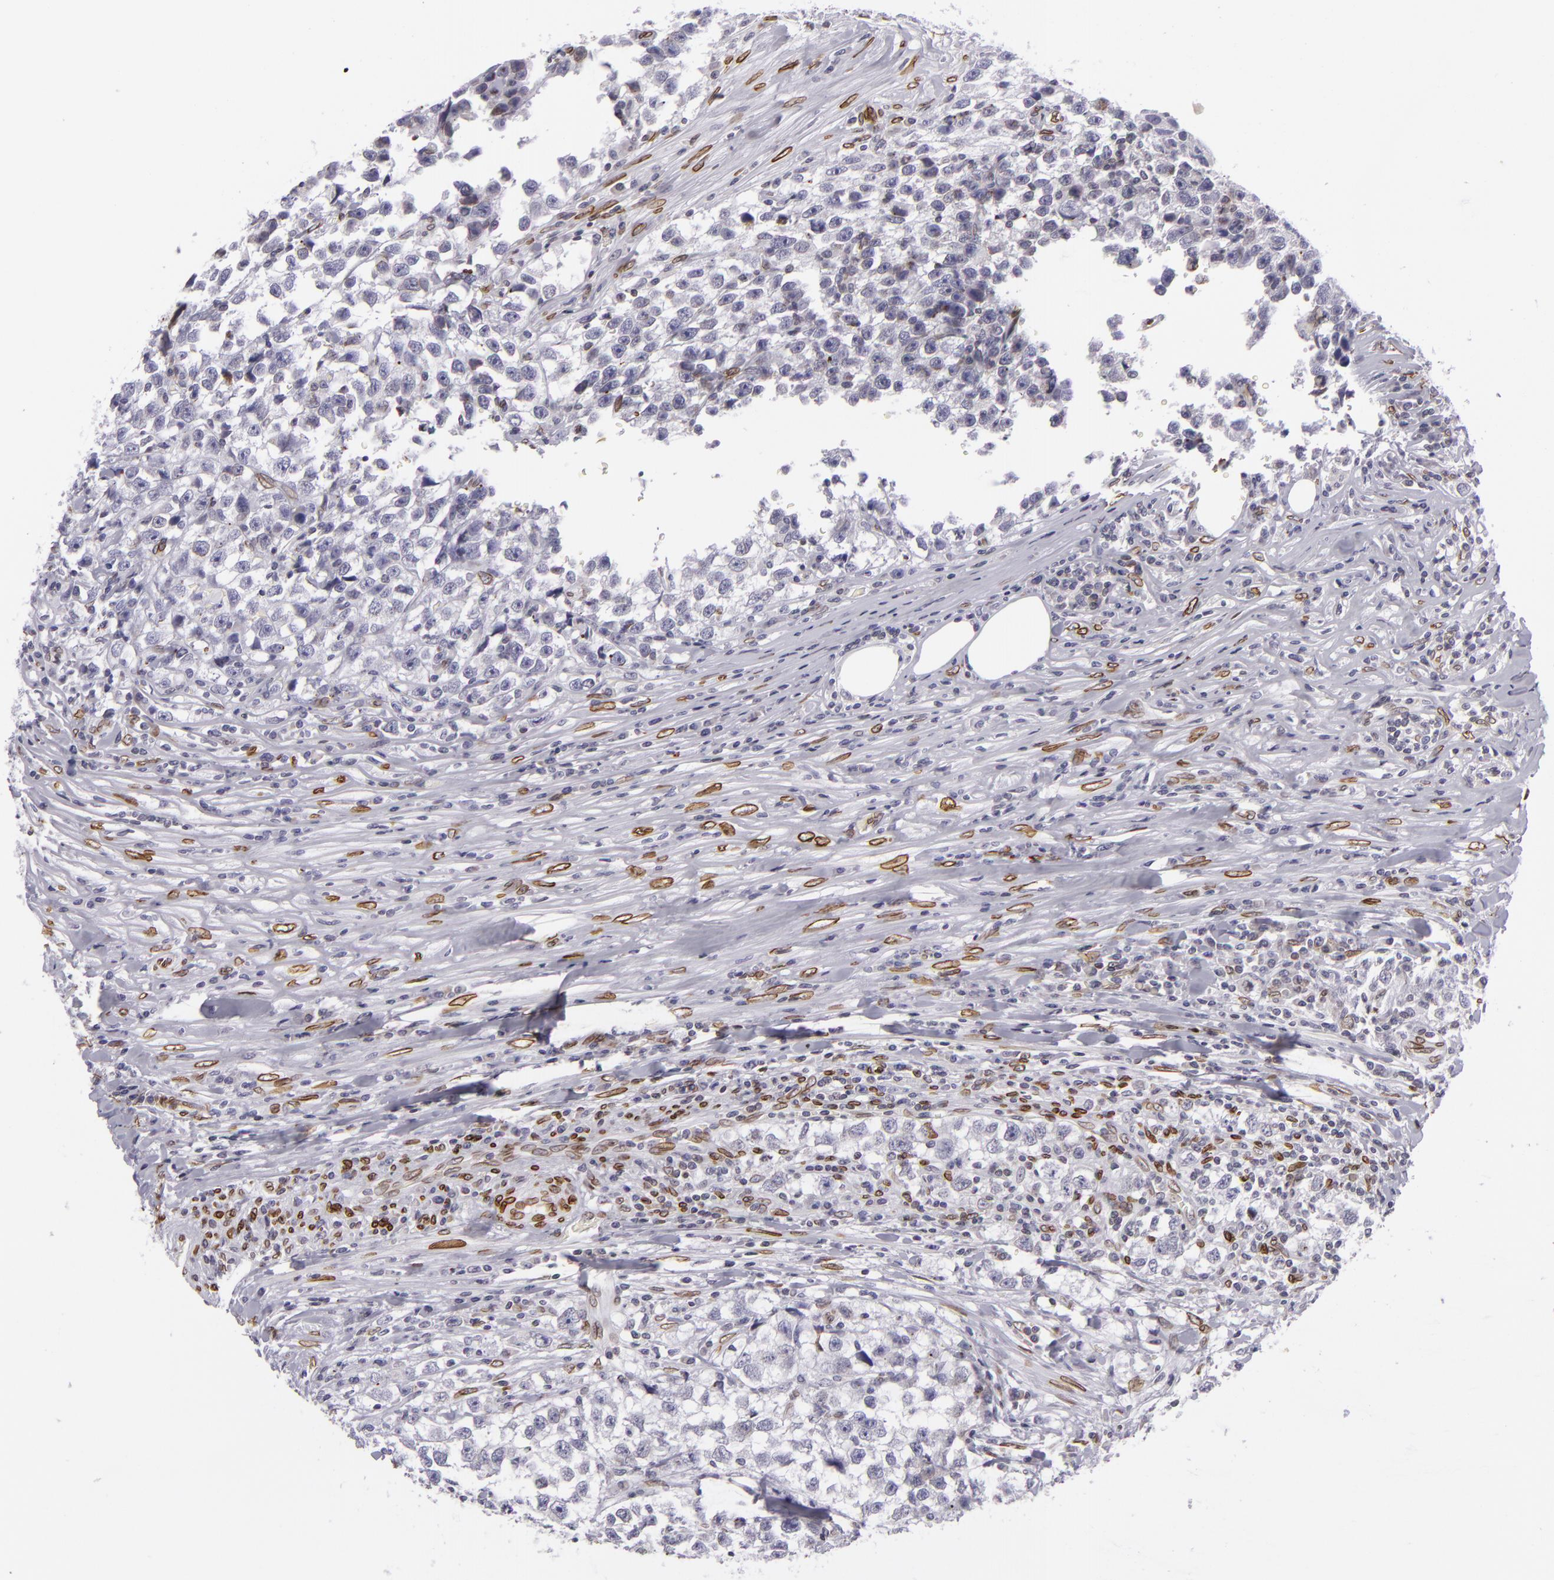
{"staining": {"intensity": "weak", "quantity": "25%-75%", "location": "nuclear"}, "tissue": "testis cancer", "cell_type": "Tumor cells", "image_type": "cancer", "snomed": [{"axis": "morphology", "description": "Seminoma, NOS"}, {"axis": "morphology", "description": "Carcinoma, Embryonal, NOS"}, {"axis": "topography", "description": "Testis"}], "caption": "There is low levels of weak nuclear positivity in tumor cells of testis seminoma, as demonstrated by immunohistochemical staining (brown color).", "gene": "EMD", "patient": {"sex": "male", "age": 30}}